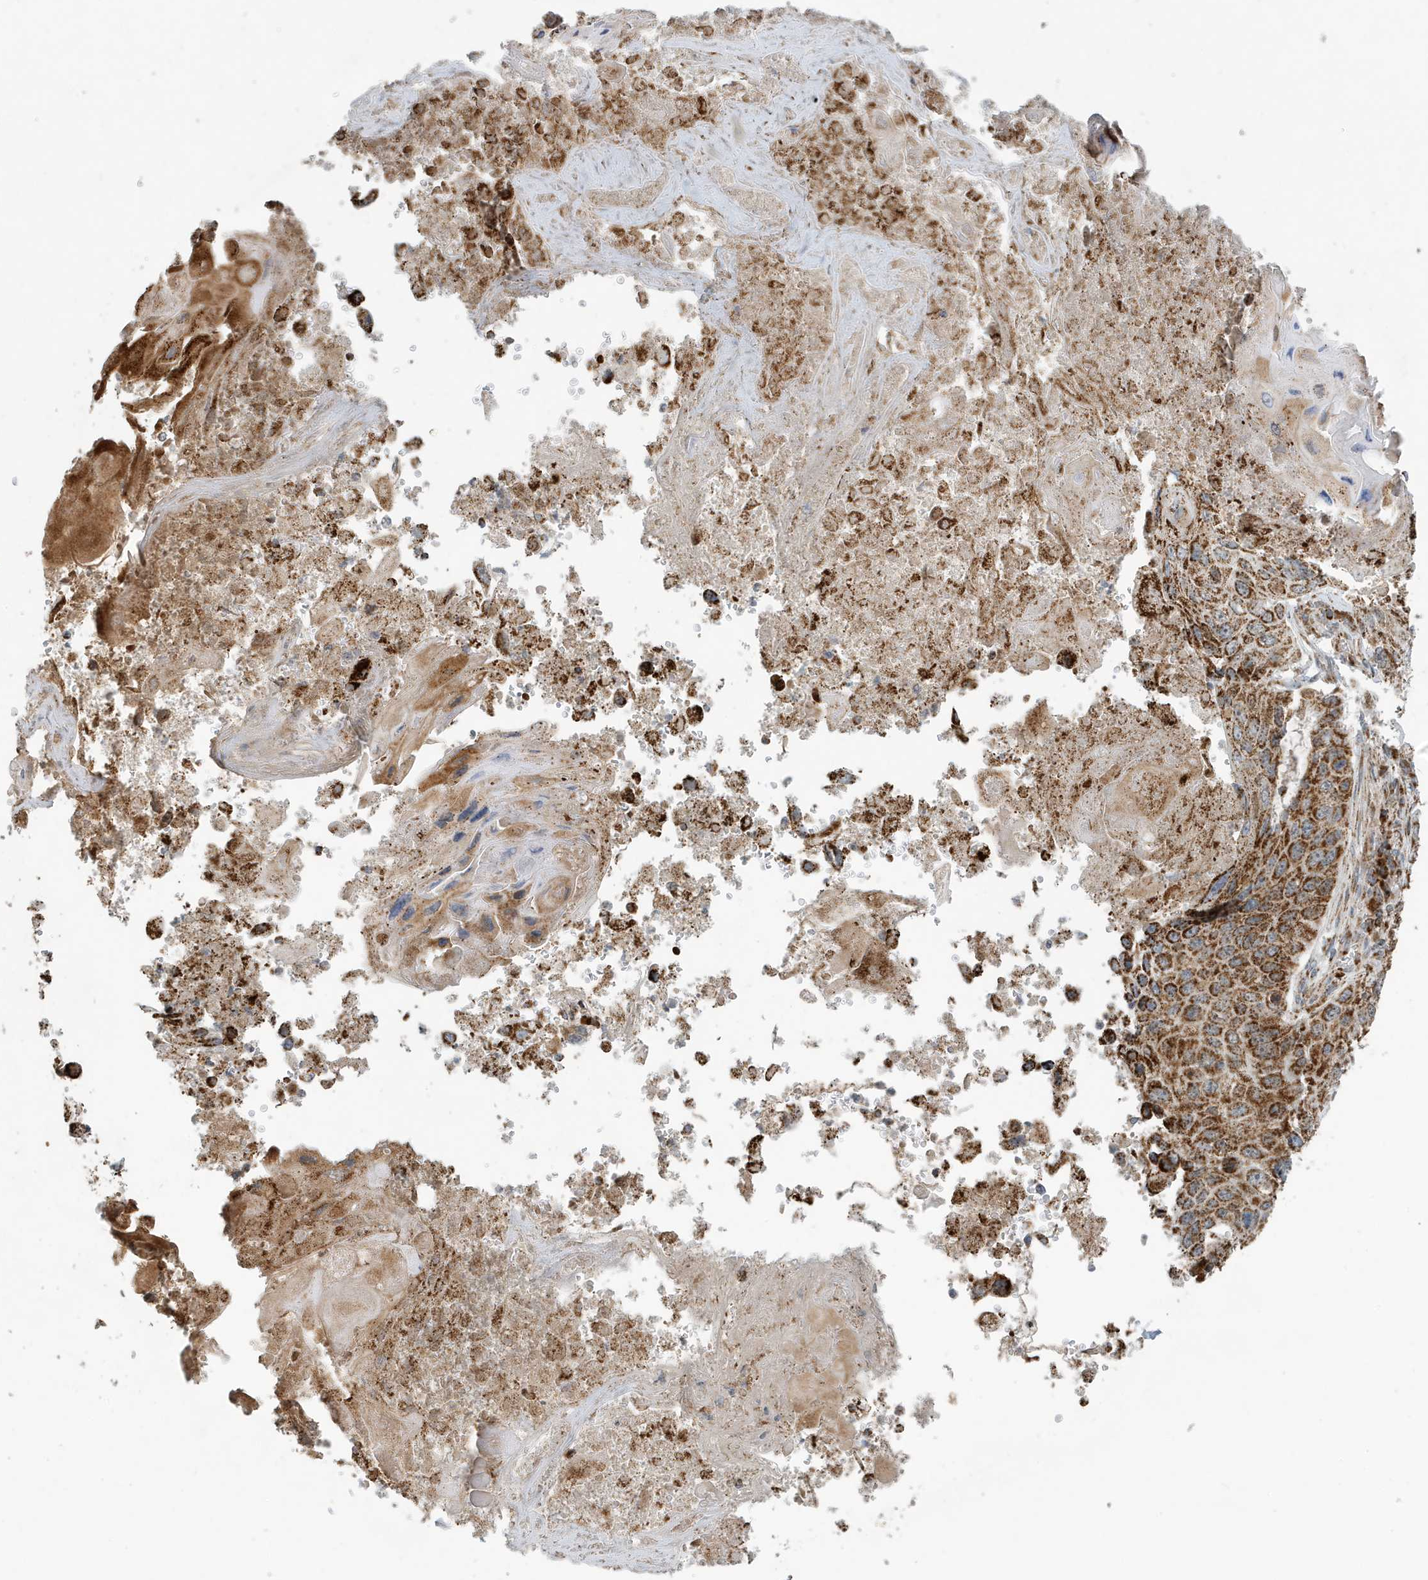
{"staining": {"intensity": "strong", "quantity": ">75%", "location": "cytoplasmic/membranous"}, "tissue": "lung cancer", "cell_type": "Tumor cells", "image_type": "cancer", "snomed": [{"axis": "morphology", "description": "Squamous cell carcinoma, NOS"}, {"axis": "topography", "description": "Lung"}], "caption": "A high amount of strong cytoplasmic/membranous staining is appreciated in about >75% of tumor cells in lung cancer (squamous cell carcinoma) tissue.", "gene": "MAN1A1", "patient": {"sex": "male", "age": 61}}